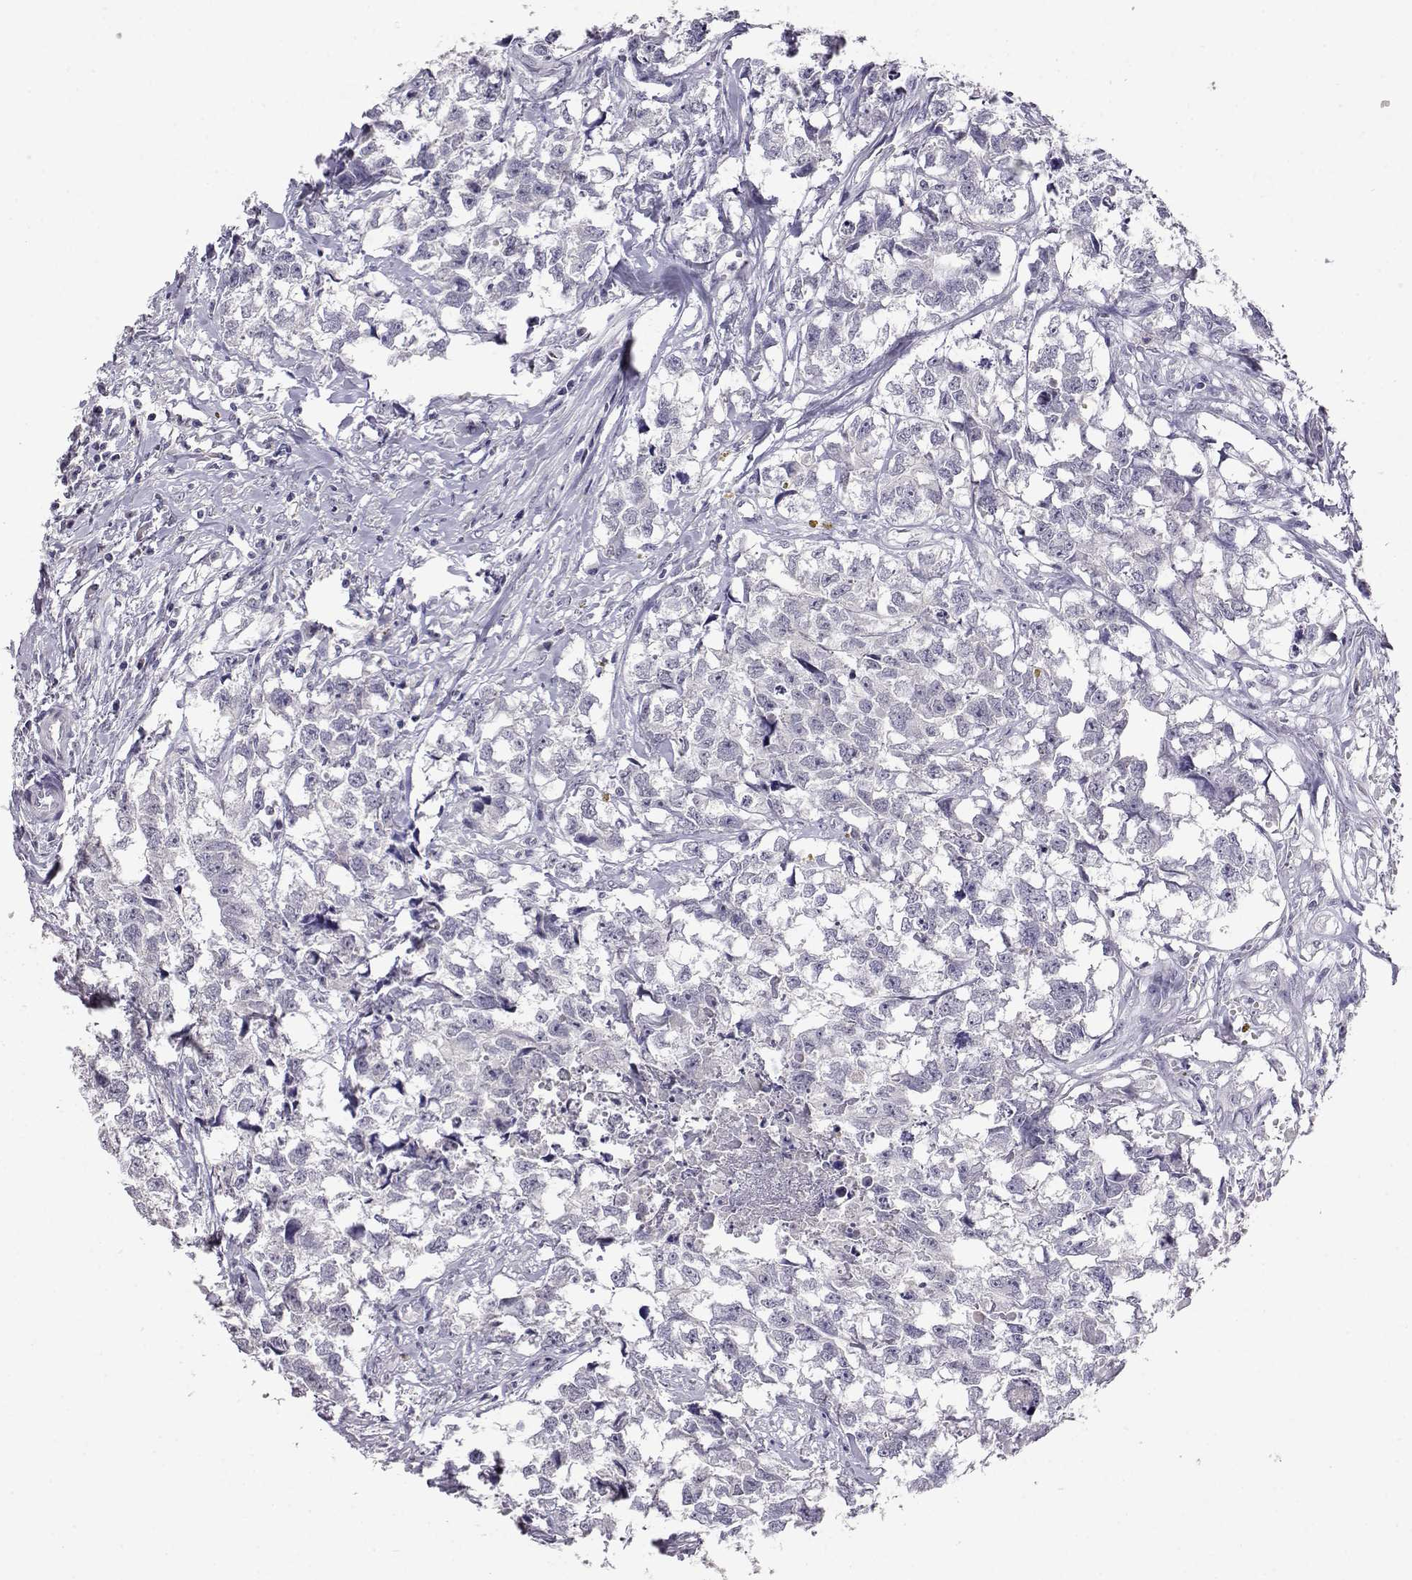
{"staining": {"intensity": "negative", "quantity": "none", "location": "none"}, "tissue": "testis cancer", "cell_type": "Tumor cells", "image_type": "cancer", "snomed": [{"axis": "morphology", "description": "Carcinoma, Embryonal, NOS"}, {"axis": "morphology", "description": "Teratoma, malignant, NOS"}, {"axis": "topography", "description": "Testis"}], "caption": "Tumor cells show no significant protein expression in testis teratoma (malignant).", "gene": "AKR1B1", "patient": {"sex": "male", "age": 44}}